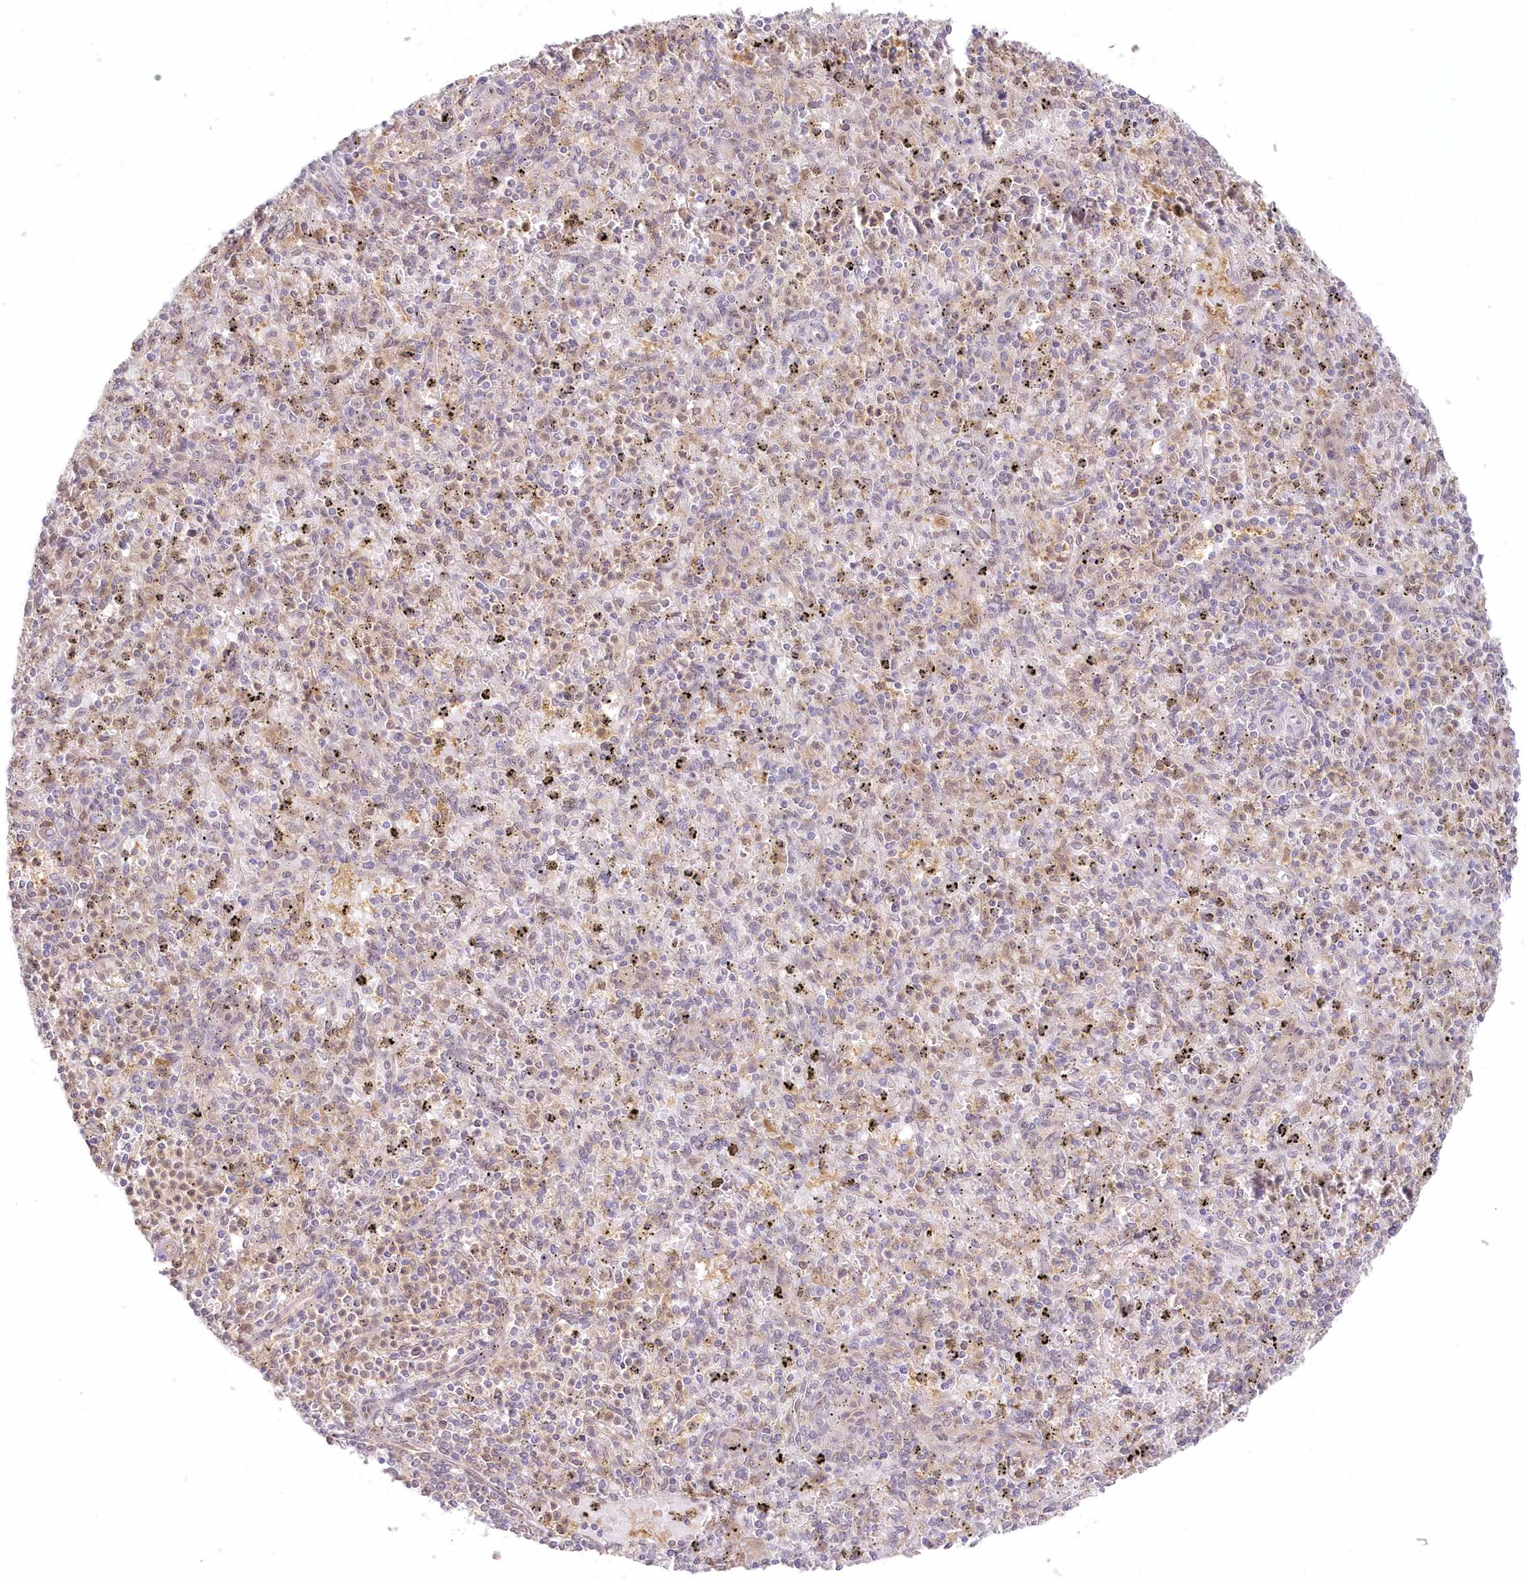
{"staining": {"intensity": "weak", "quantity": "25%-75%", "location": "cytoplasmic/membranous"}, "tissue": "spleen", "cell_type": "Cells in red pulp", "image_type": "normal", "snomed": [{"axis": "morphology", "description": "Normal tissue, NOS"}, {"axis": "topography", "description": "Spleen"}], "caption": "Cells in red pulp display weak cytoplasmic/membranous positivity in about 25%-75% of cells in unremarkable spleen. The staining was performed using DAB (3,3'-diaminobenzidine) to visualize the protein expression in brown, while the nuclei were stained in blue with hematoxylin (Magnification: 20x).", "gene": "RNPEP", "patient": {"sex": "male", "age": 72}}